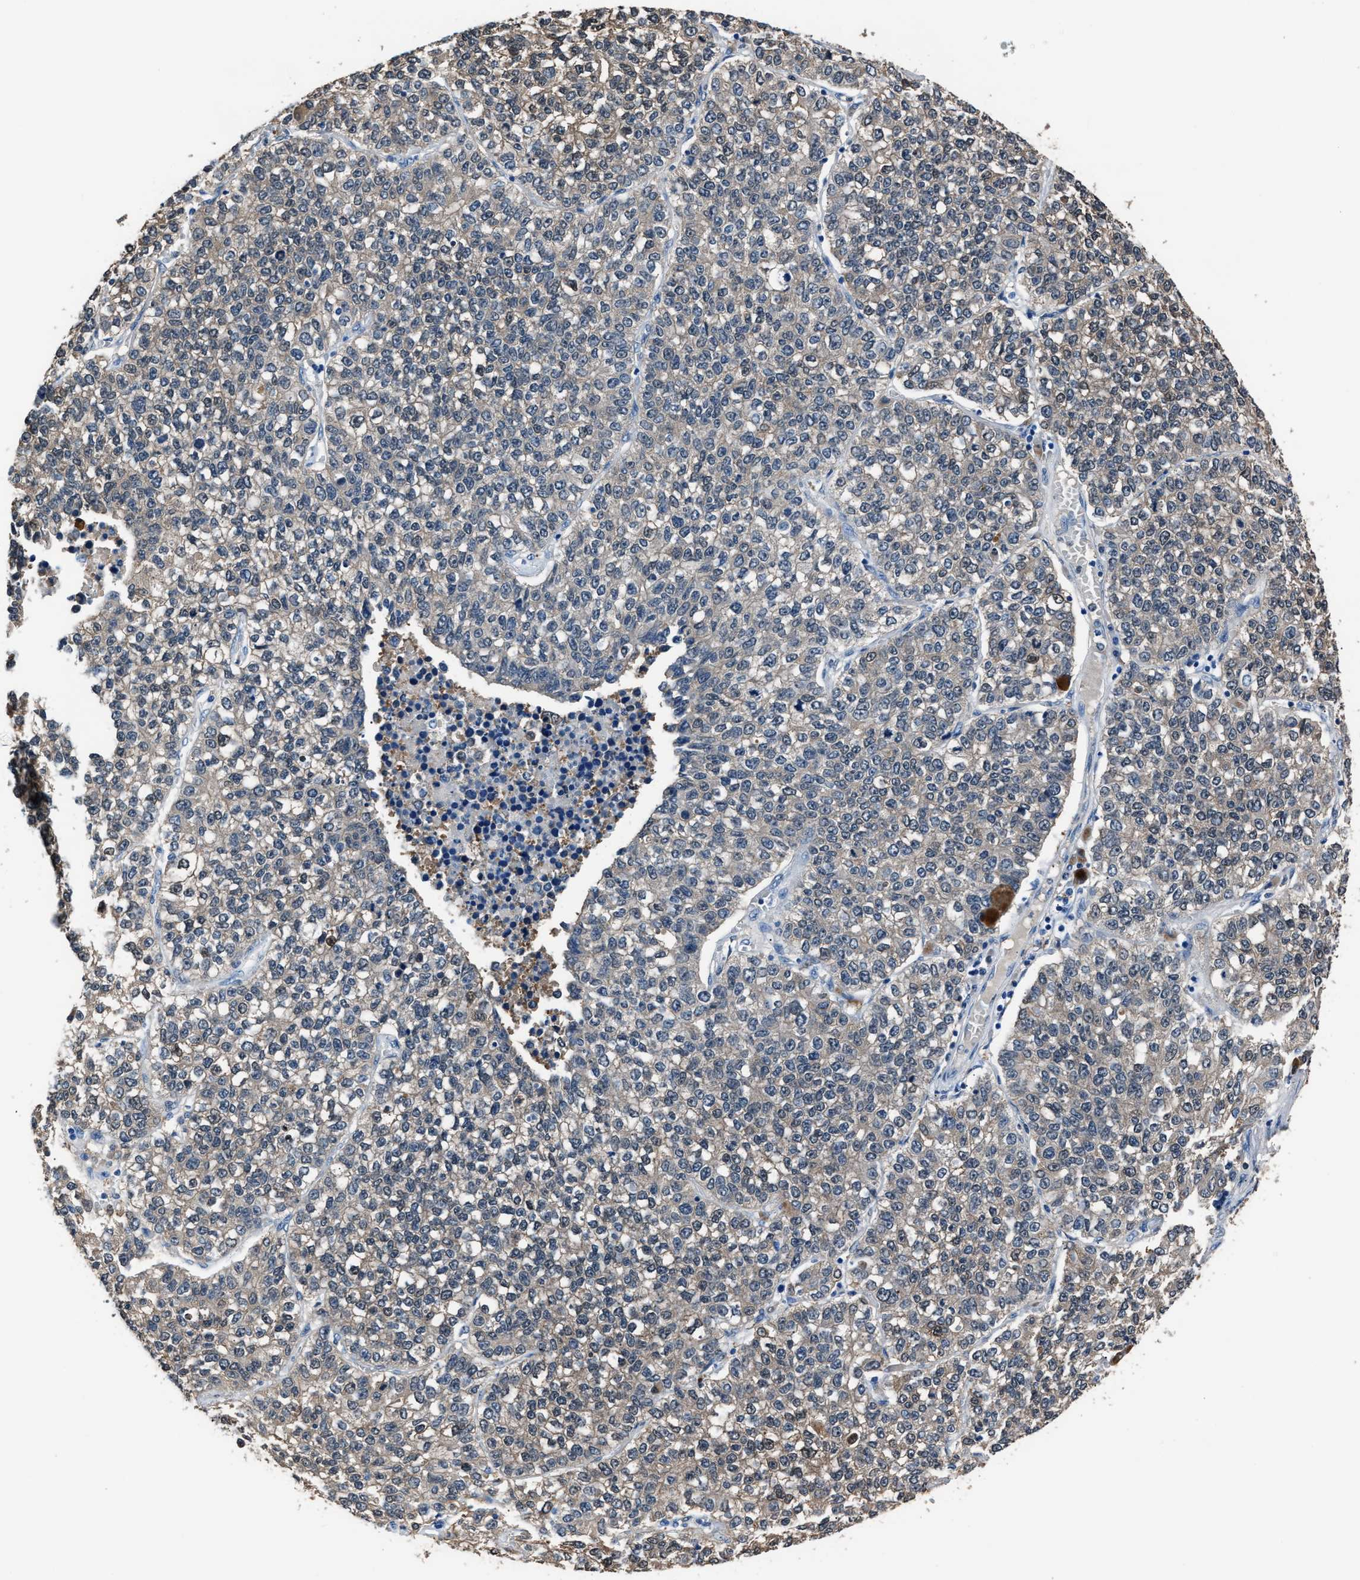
{"staining": {"intensity": "weak", "quantity": "25%-75%", "location": "cytoplasmic/membranous"}, "tissue": "lung cancer", "cell_type": "Tumor cells", "image_type": "cancer", "snomed": [{"axis": "morphology", "description": "Adenocarcinoma, NOS"}, {"axis": "topography", "description": "Lung"}], "caption": "High-power microscopy captured an immunohistochemistry (IHC) micrograph of lung cancer, revealing weak cytoplasmic/membranous positivity in about 25%-75% of tumor cells. Immunohistochemistry (ihc) stains the protein in brown and the nuclei are stained blue.", "gene": "GSTP1", "patient": {"sex": "male", "age": 49}}